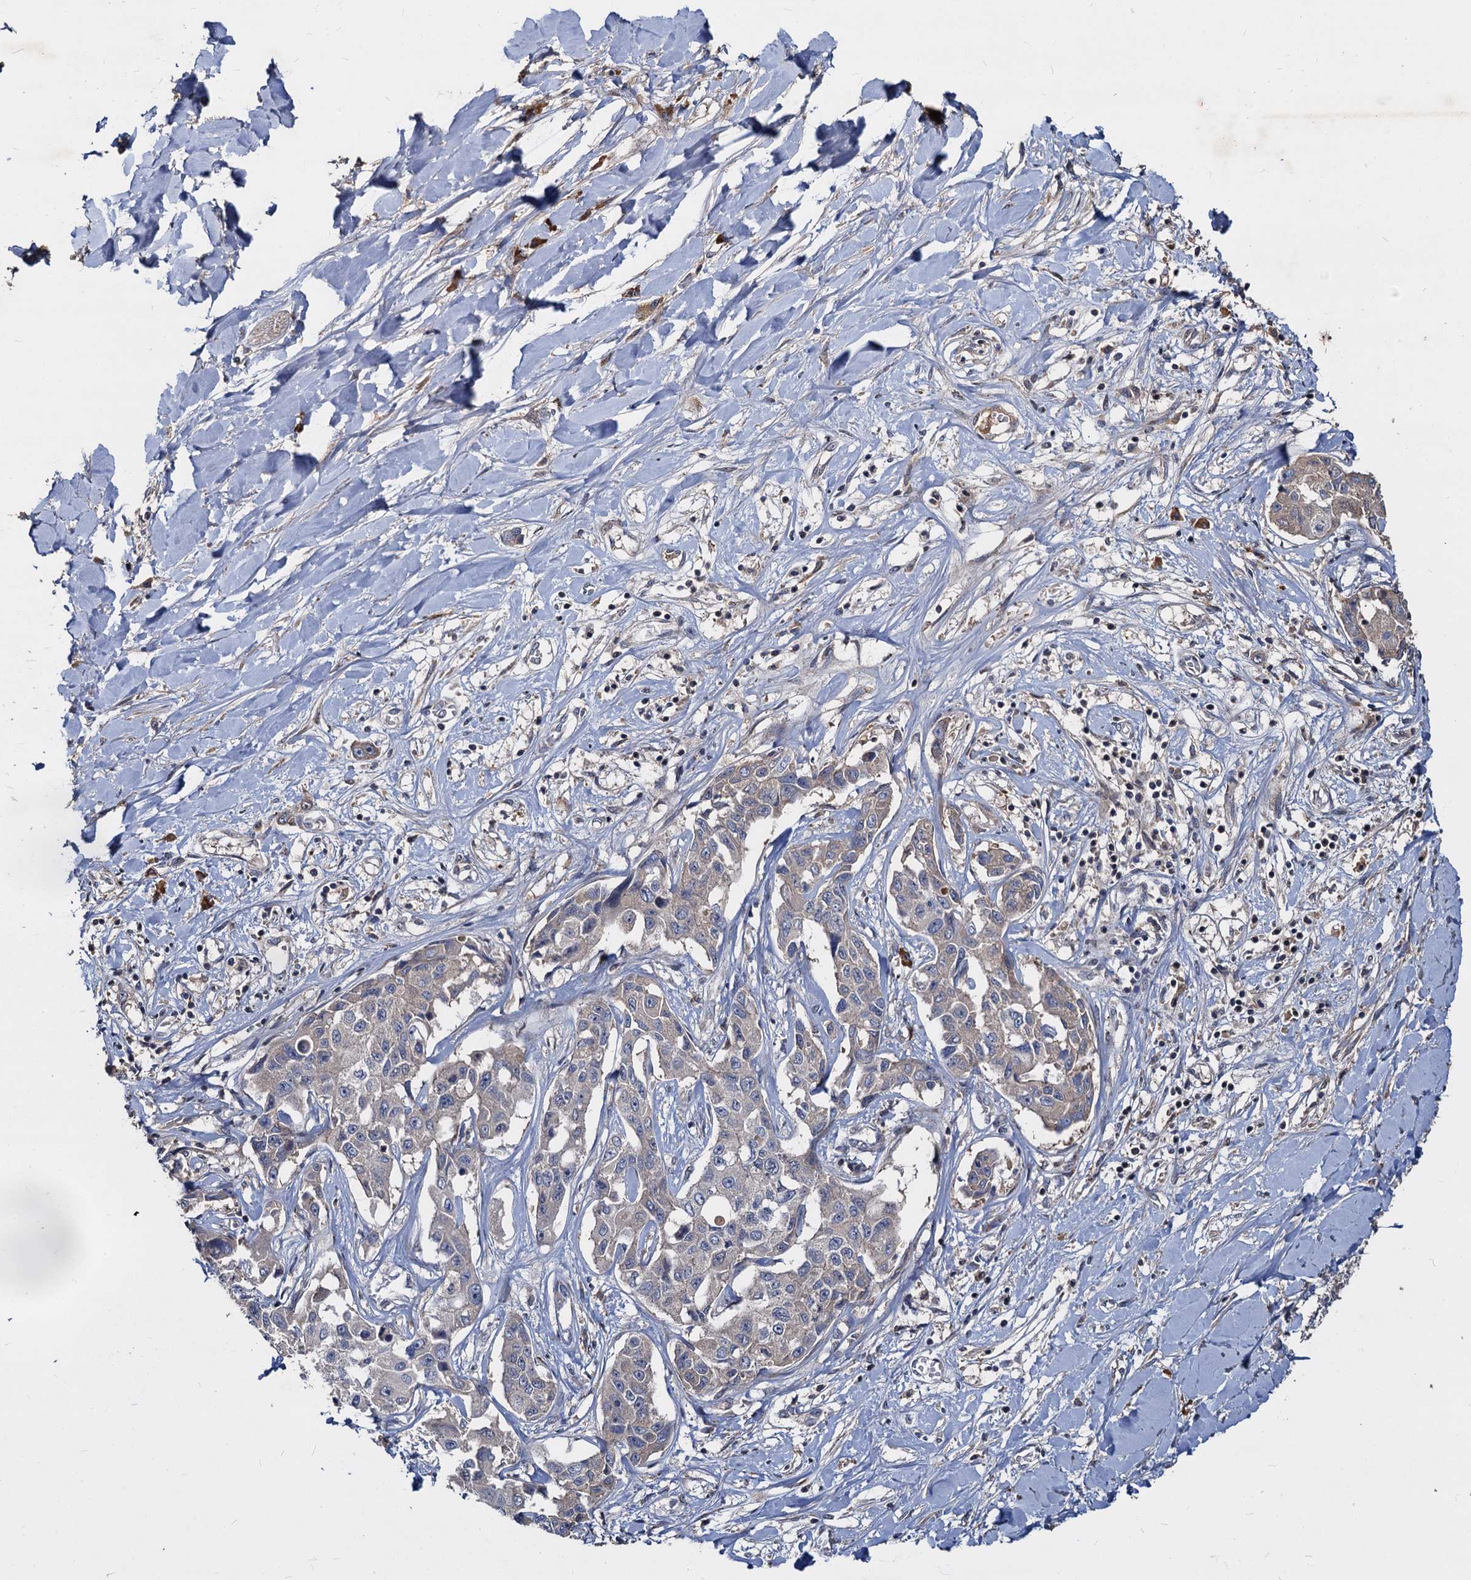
{"staining": {"intensity": "negative", "quantity": "none", "location": "none"}, "tissue": "liver cancer", "cell_type": "Tumor cells", "image_type": "cancer", "snomed": [{"axis": "morphology", "description": "Cholangiocarcinoma"}, {"axis": "topography", "description": "Liver"}], "caption": "Tumor cells are negative for brown protein staining in liver cancer.", "gene": "CCDC184", "patient": {"sex": "male", "age": 59}}